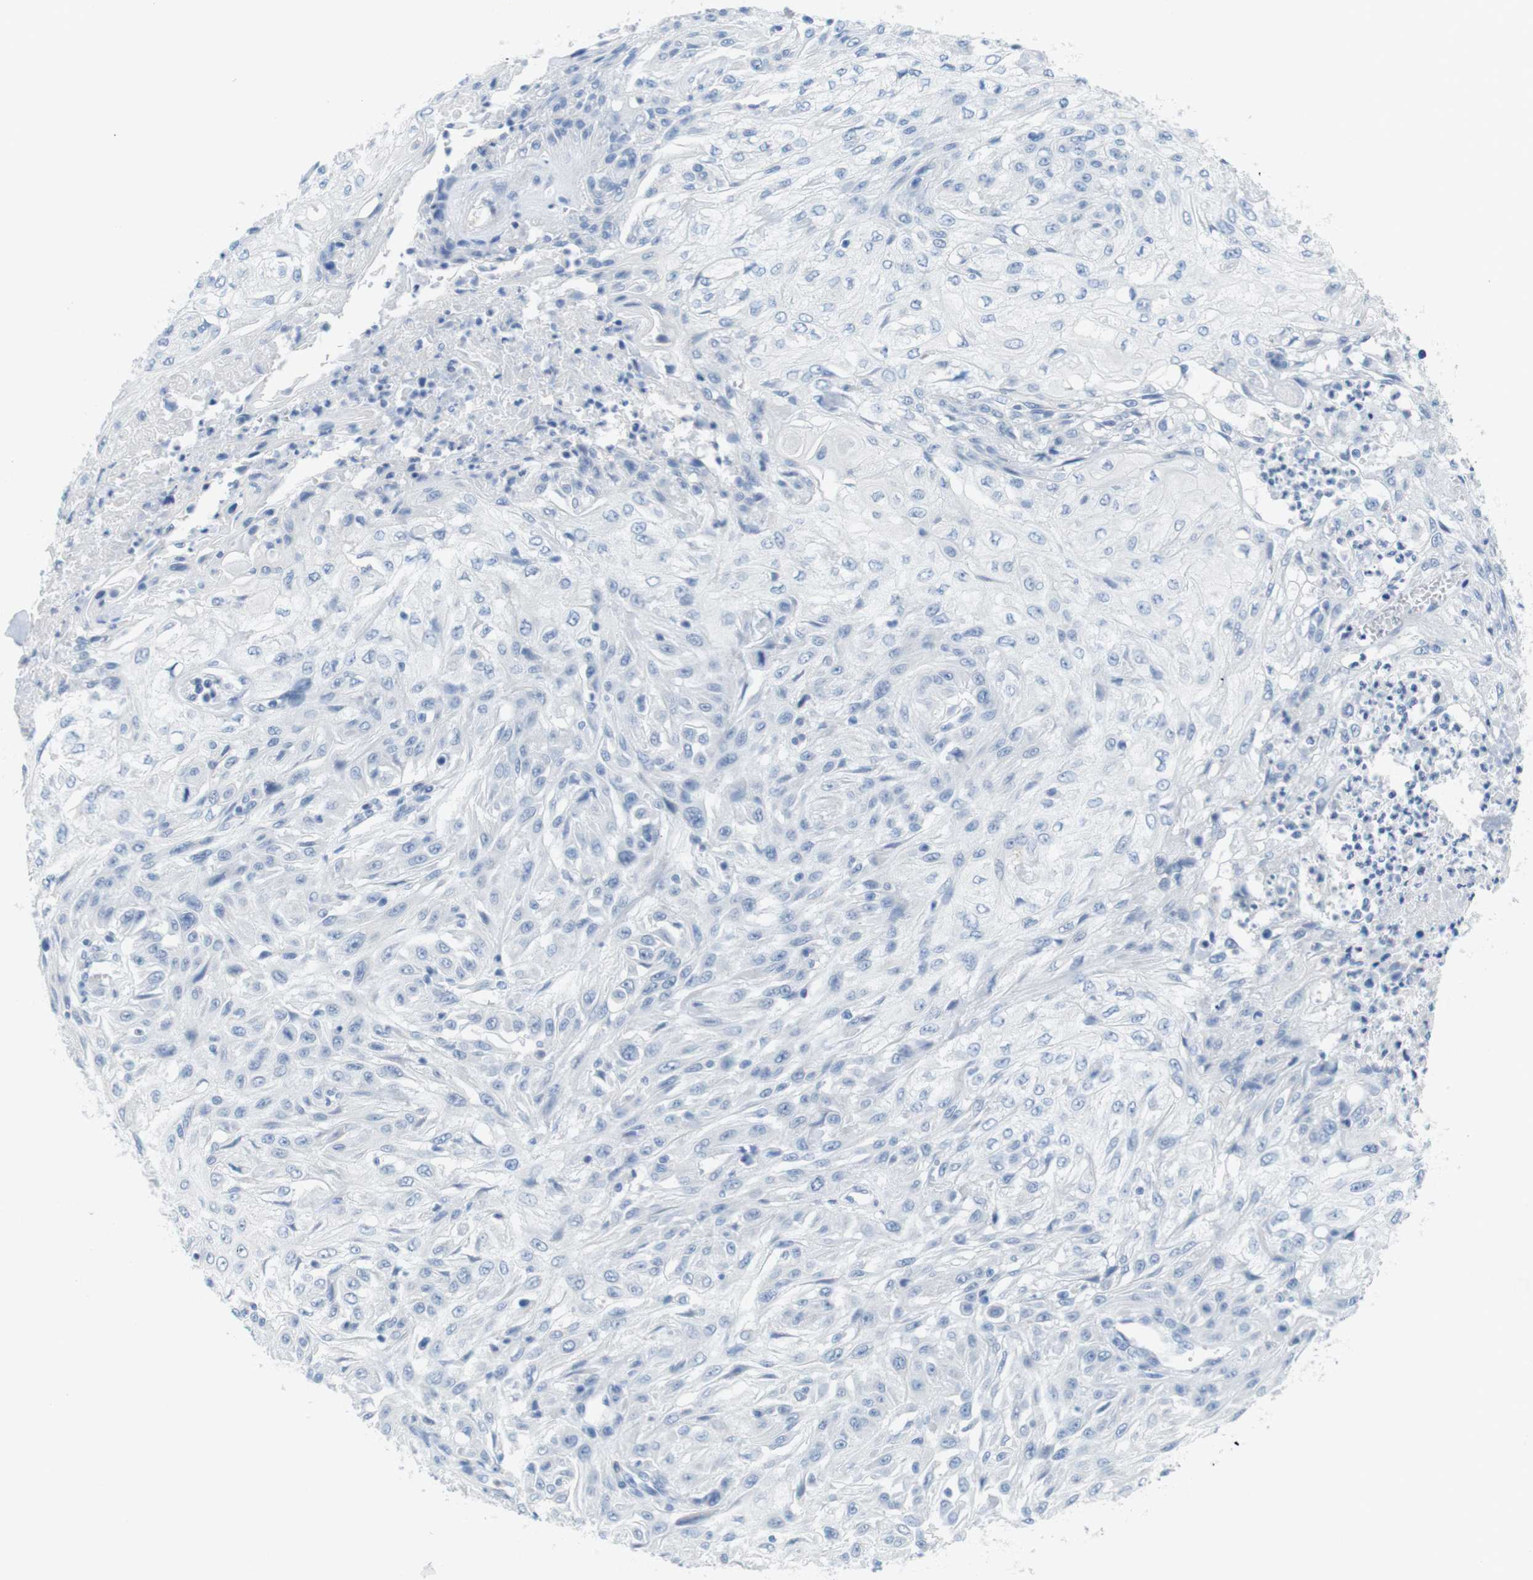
{"staining": {"intensity": "negative", "quantity": "none", "location": "none"}, "tissue": "skin cancer", "cell_type": "Tumor cells", "image_type": "cancer", "snomed": [{"axis": "morphology", "description": "Squamous cell carcinoma, NOS"}, {"axis": "topography", "description": "Skin"}], "caption": "A photomicrograph of skin squamous cell carcinoma stained for a protein demonstrates no brown staining in tumor cells.", "gene": "CD5", "patient": {"sex": "male", "age": 75}}